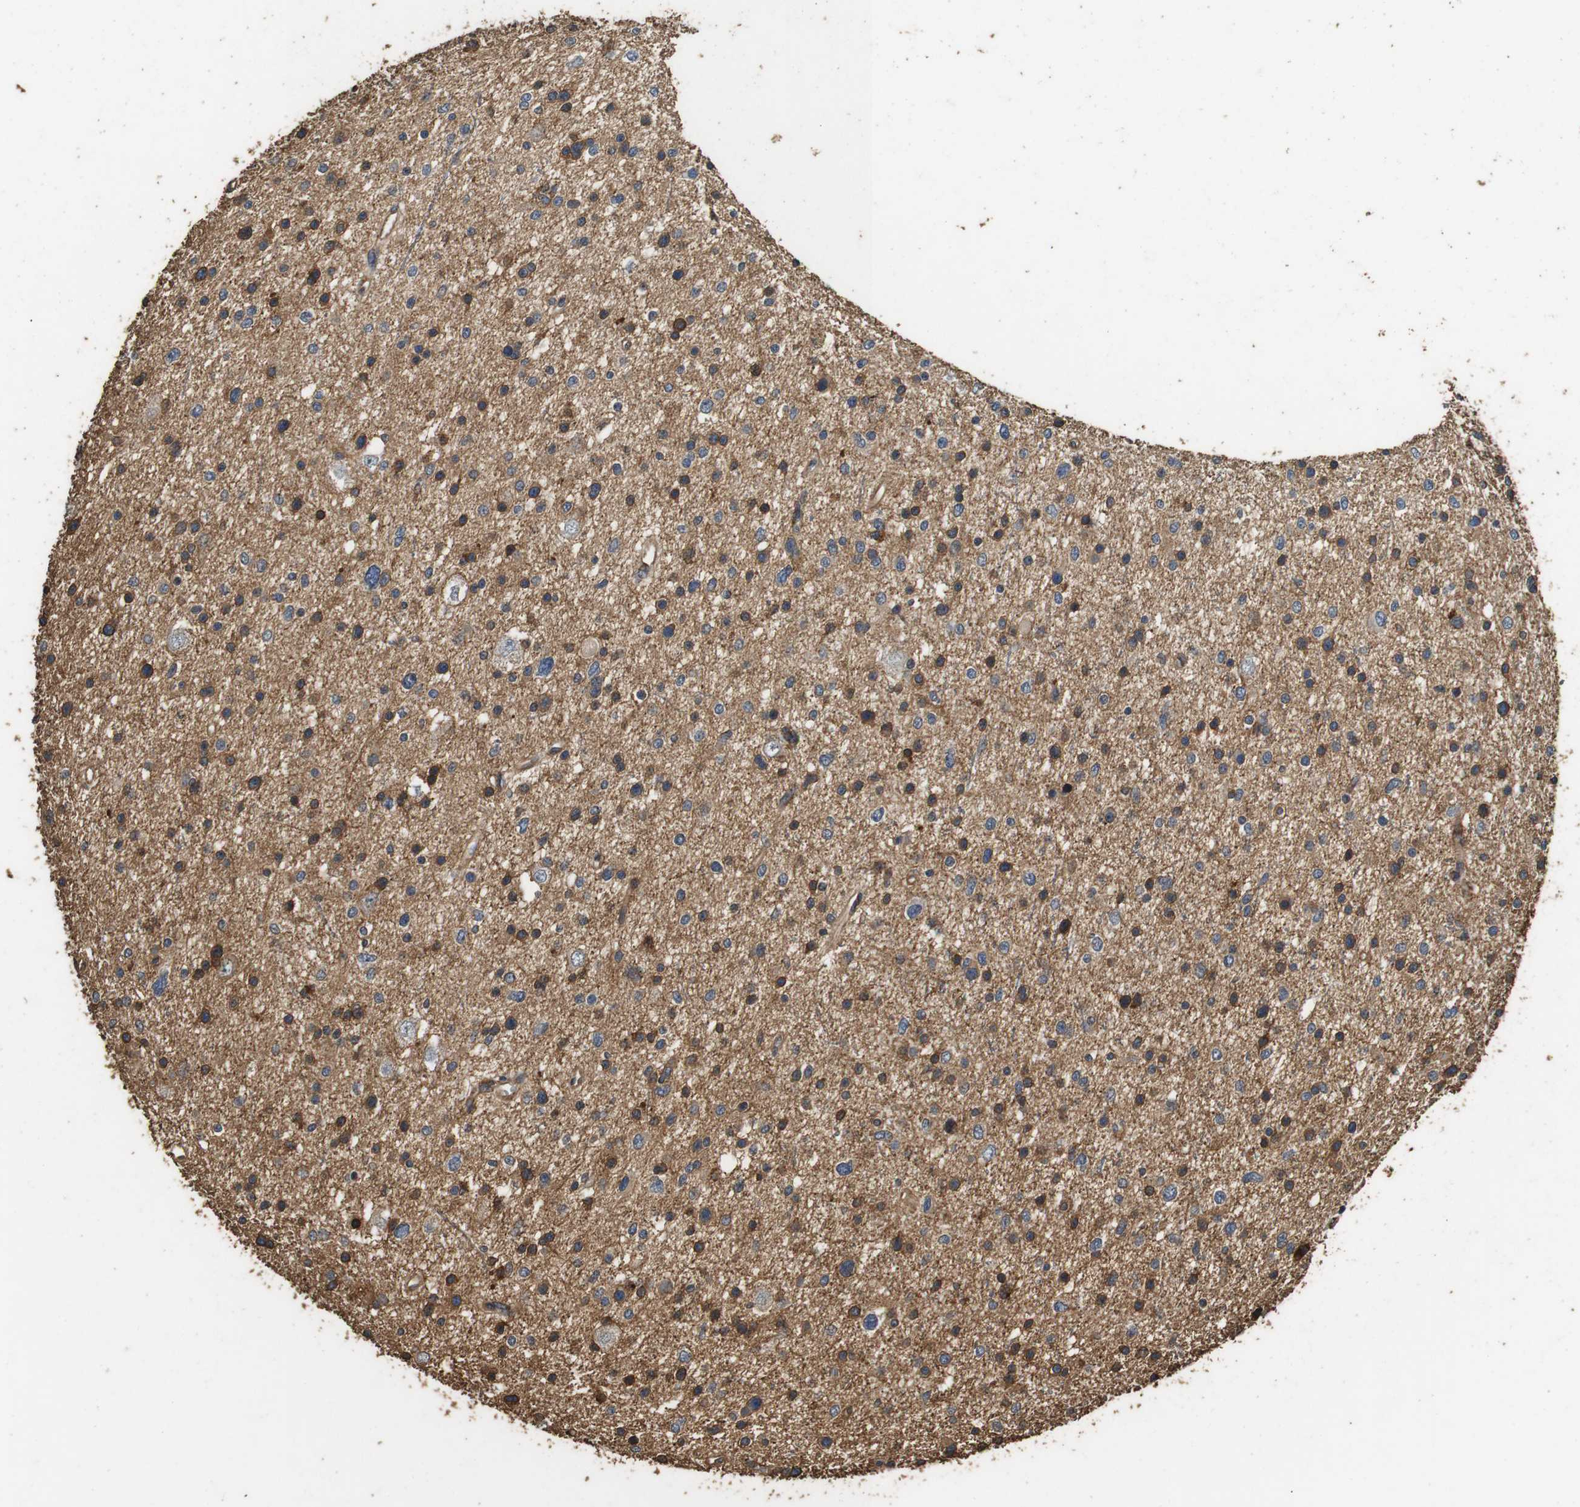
{"staining": {"intensity": "strong", "quantity": "25%-75%", "location": "cytoplasmic/membranous"}, "tissue": "glioma", "cell_type": "Tumor cells", "image_type": "cancer", "snomed": [{"axis": "morphology", "description": "Glioma, malignant, Low grade"}, {"axis": "topography", "description": "Brain"}], "caption": "DAB immunohistochemical staining of human low-grade glioma (malignant) demonstrates strong cytoplasmic/membranous protein staining in about 25%-75% of tumor cells.", "gene": "CNPY4", "patient": {"sex": "female", "age": 37}}